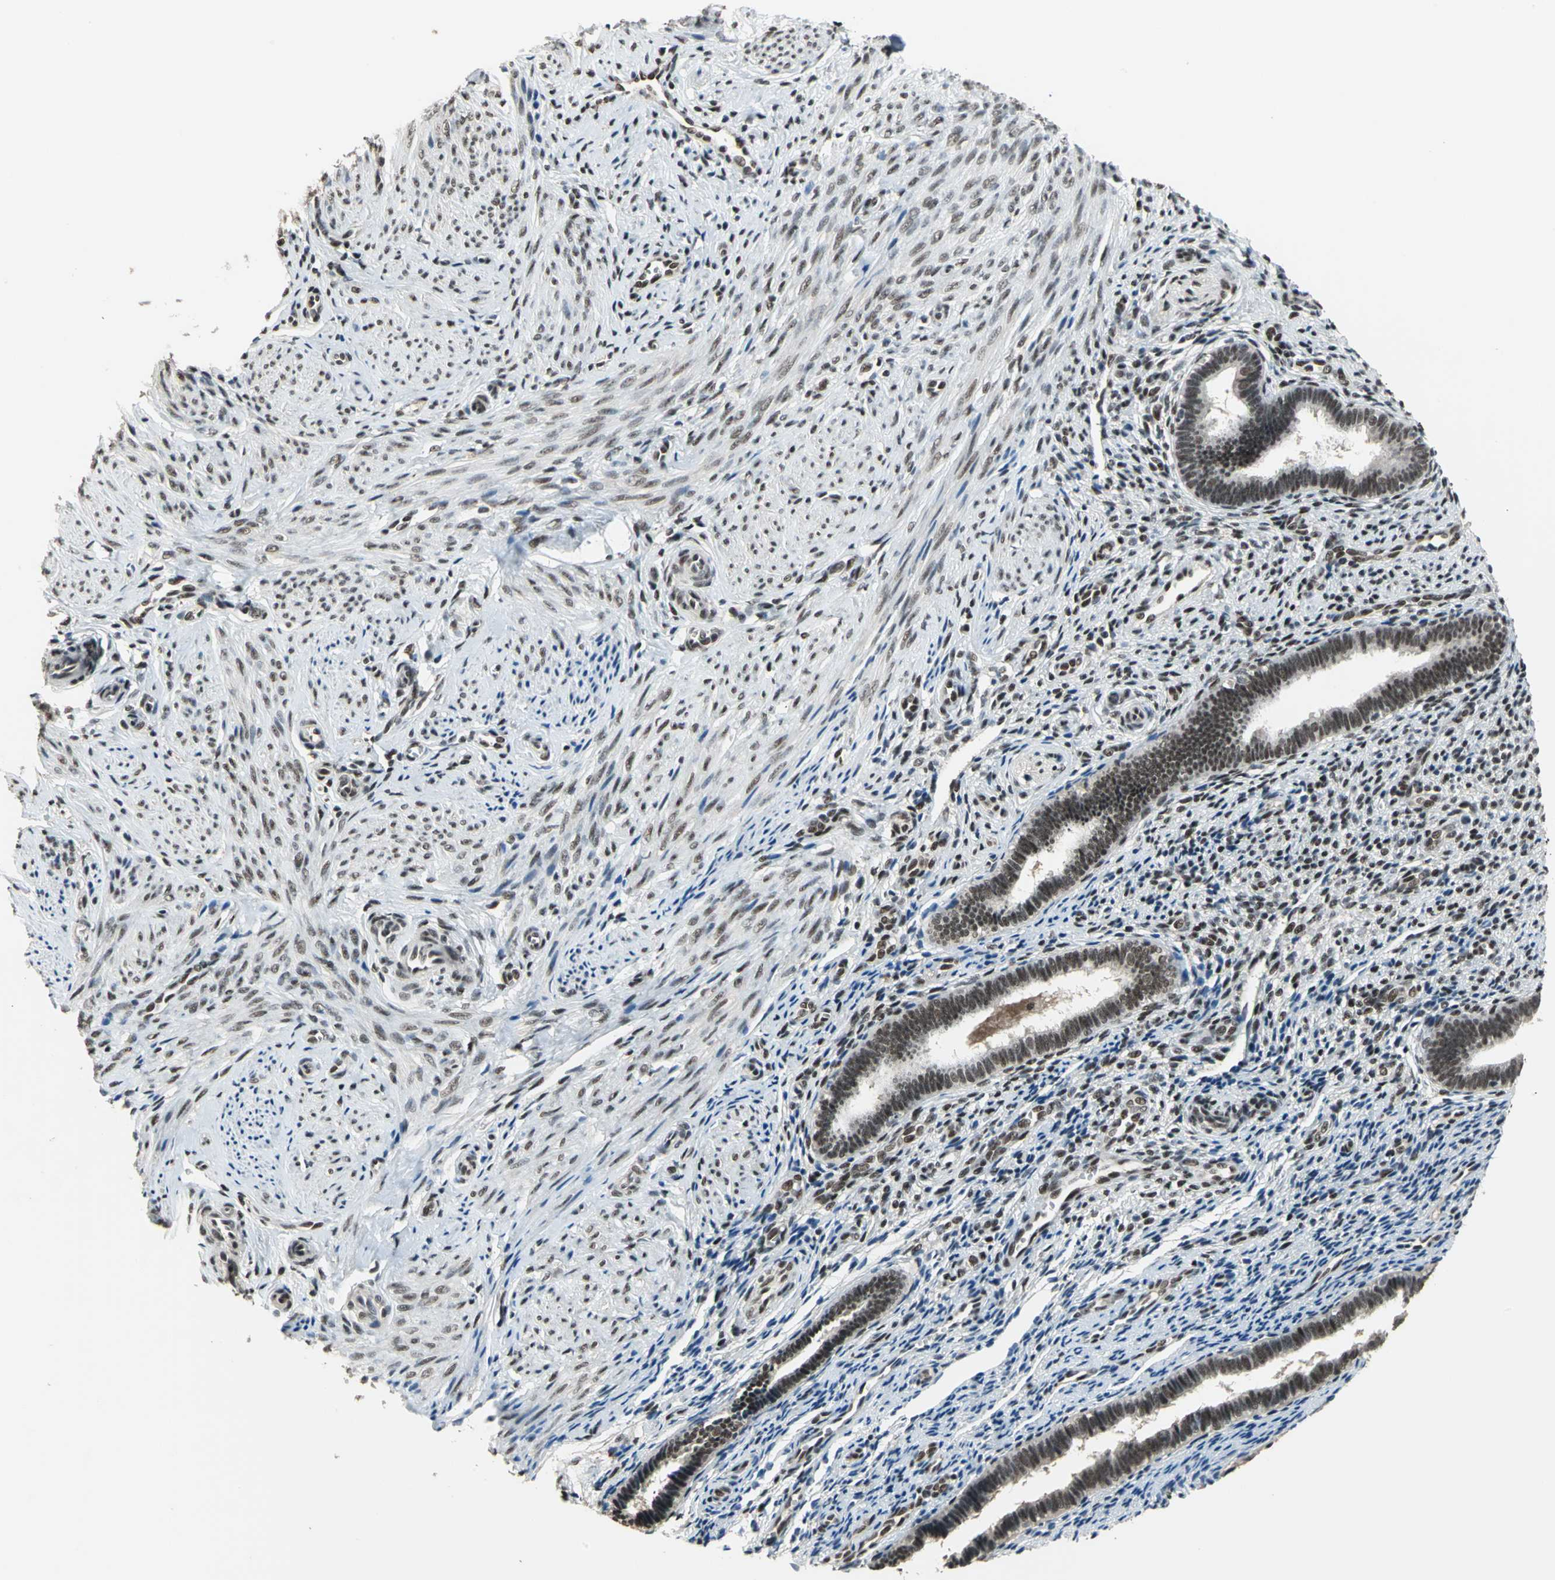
{"staining": {"intensity": "moderate", "quantity": ">75%", "location": "nuclear"}, "tissue": "endometrium", "cell_type": "Cells in endometrial stroma", "image_type": "normal", "snomed": [{"axis": "morphology", "description": "Normal tissue, NOS"}, {"axis": "topography", "description": "Endometrium"}], "caption": "DAB (3,3'-diaminobenzidine) immunohistochemical staining of unremarkable endometrium reveals moderate nuclear protein expression in about >75% of cells in endometrial stroma. (DAB (3,3'-diaminobenzidine) IHC, brown staining for protein, blue staining for nuclei).", "gene": "ELF2", "patient": {"sex": "female", "age": 27}}